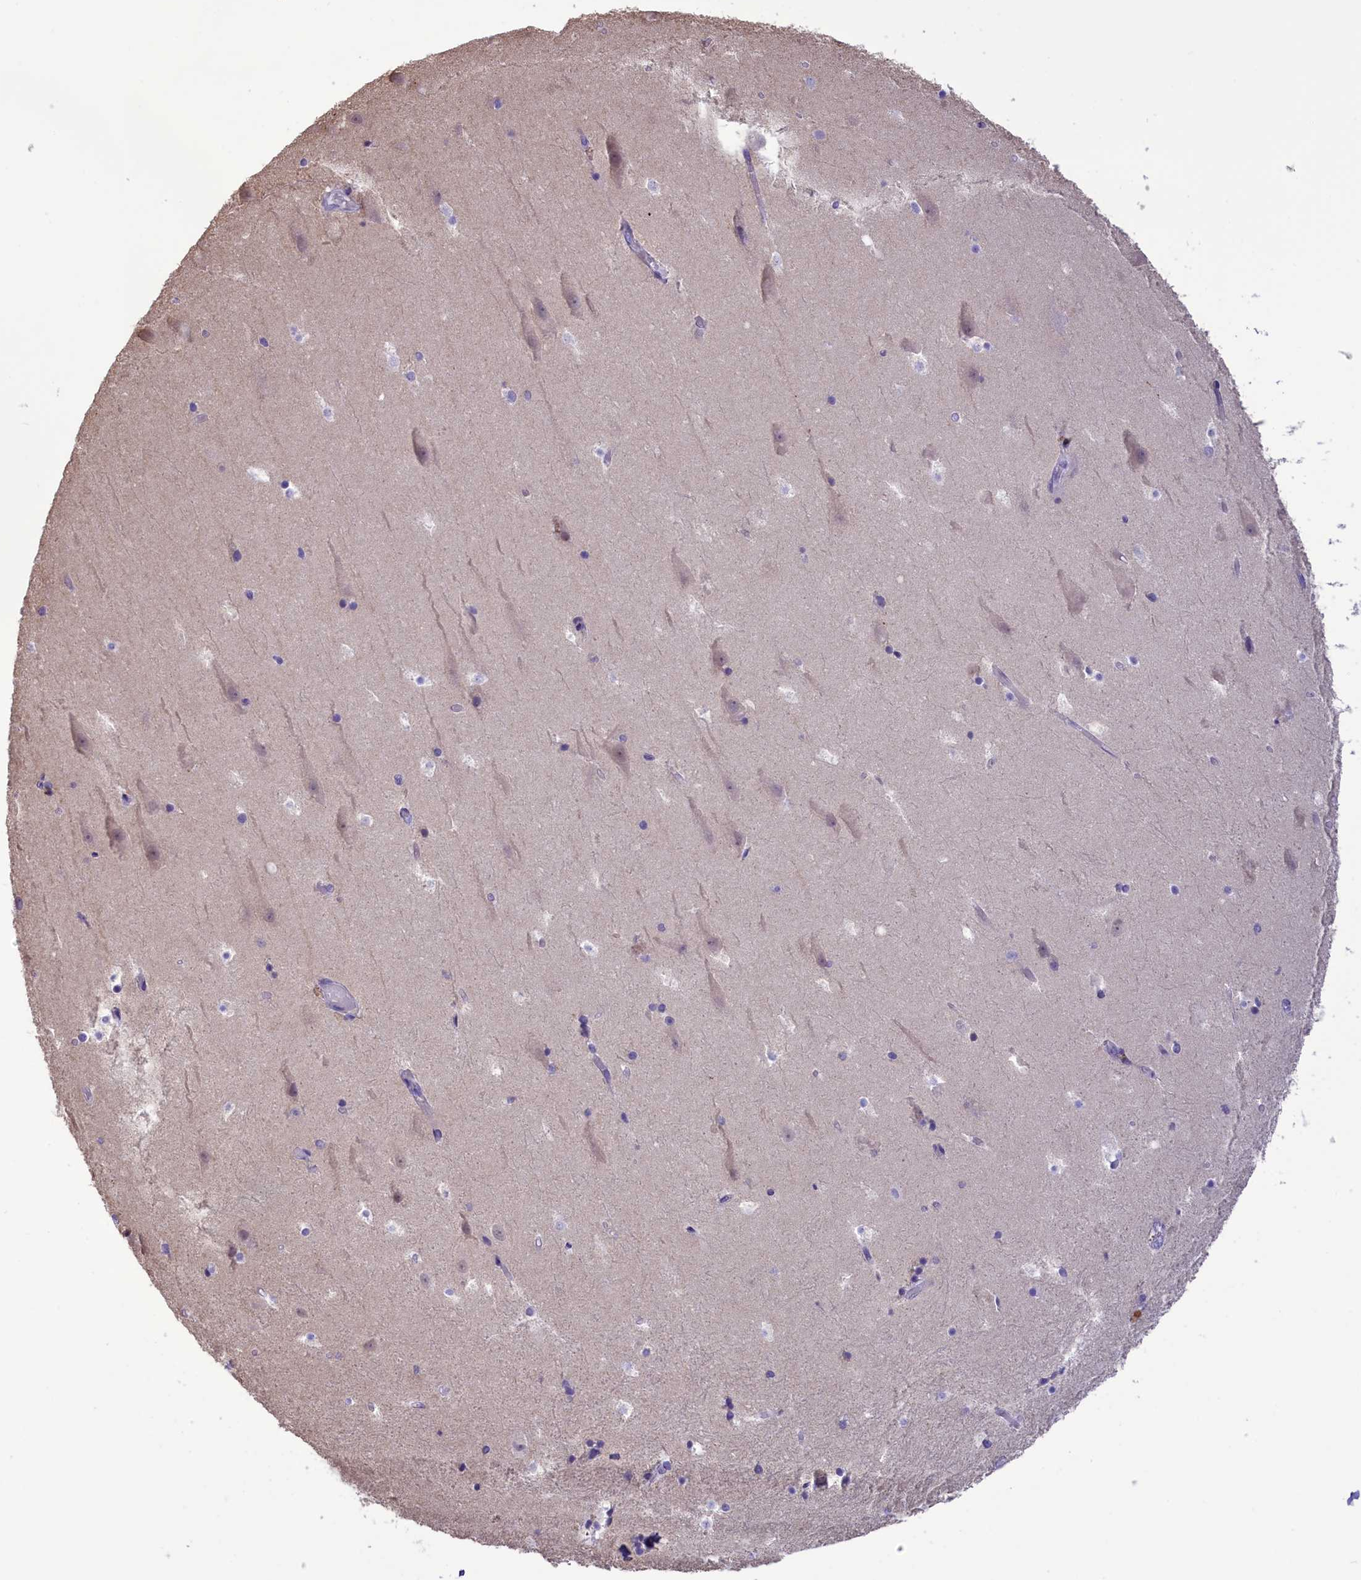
{"staining": {"intensity": "negative", "quantity": "none", "location": "none"}, "tissue": "hippocampus", "cell_type": "Glial cells", "image_type": "normal", "snomed": [{"axis": "morphology", "description": "Normal tissue, NOS"}, {"axis": "topography", "description": "Hippocampus"}], "caption": "The micrograph displays no significant expression in glial cells of hippocampus.", "gene": "FAM149B1", "patient": {"sex": "female", "age": 52}}